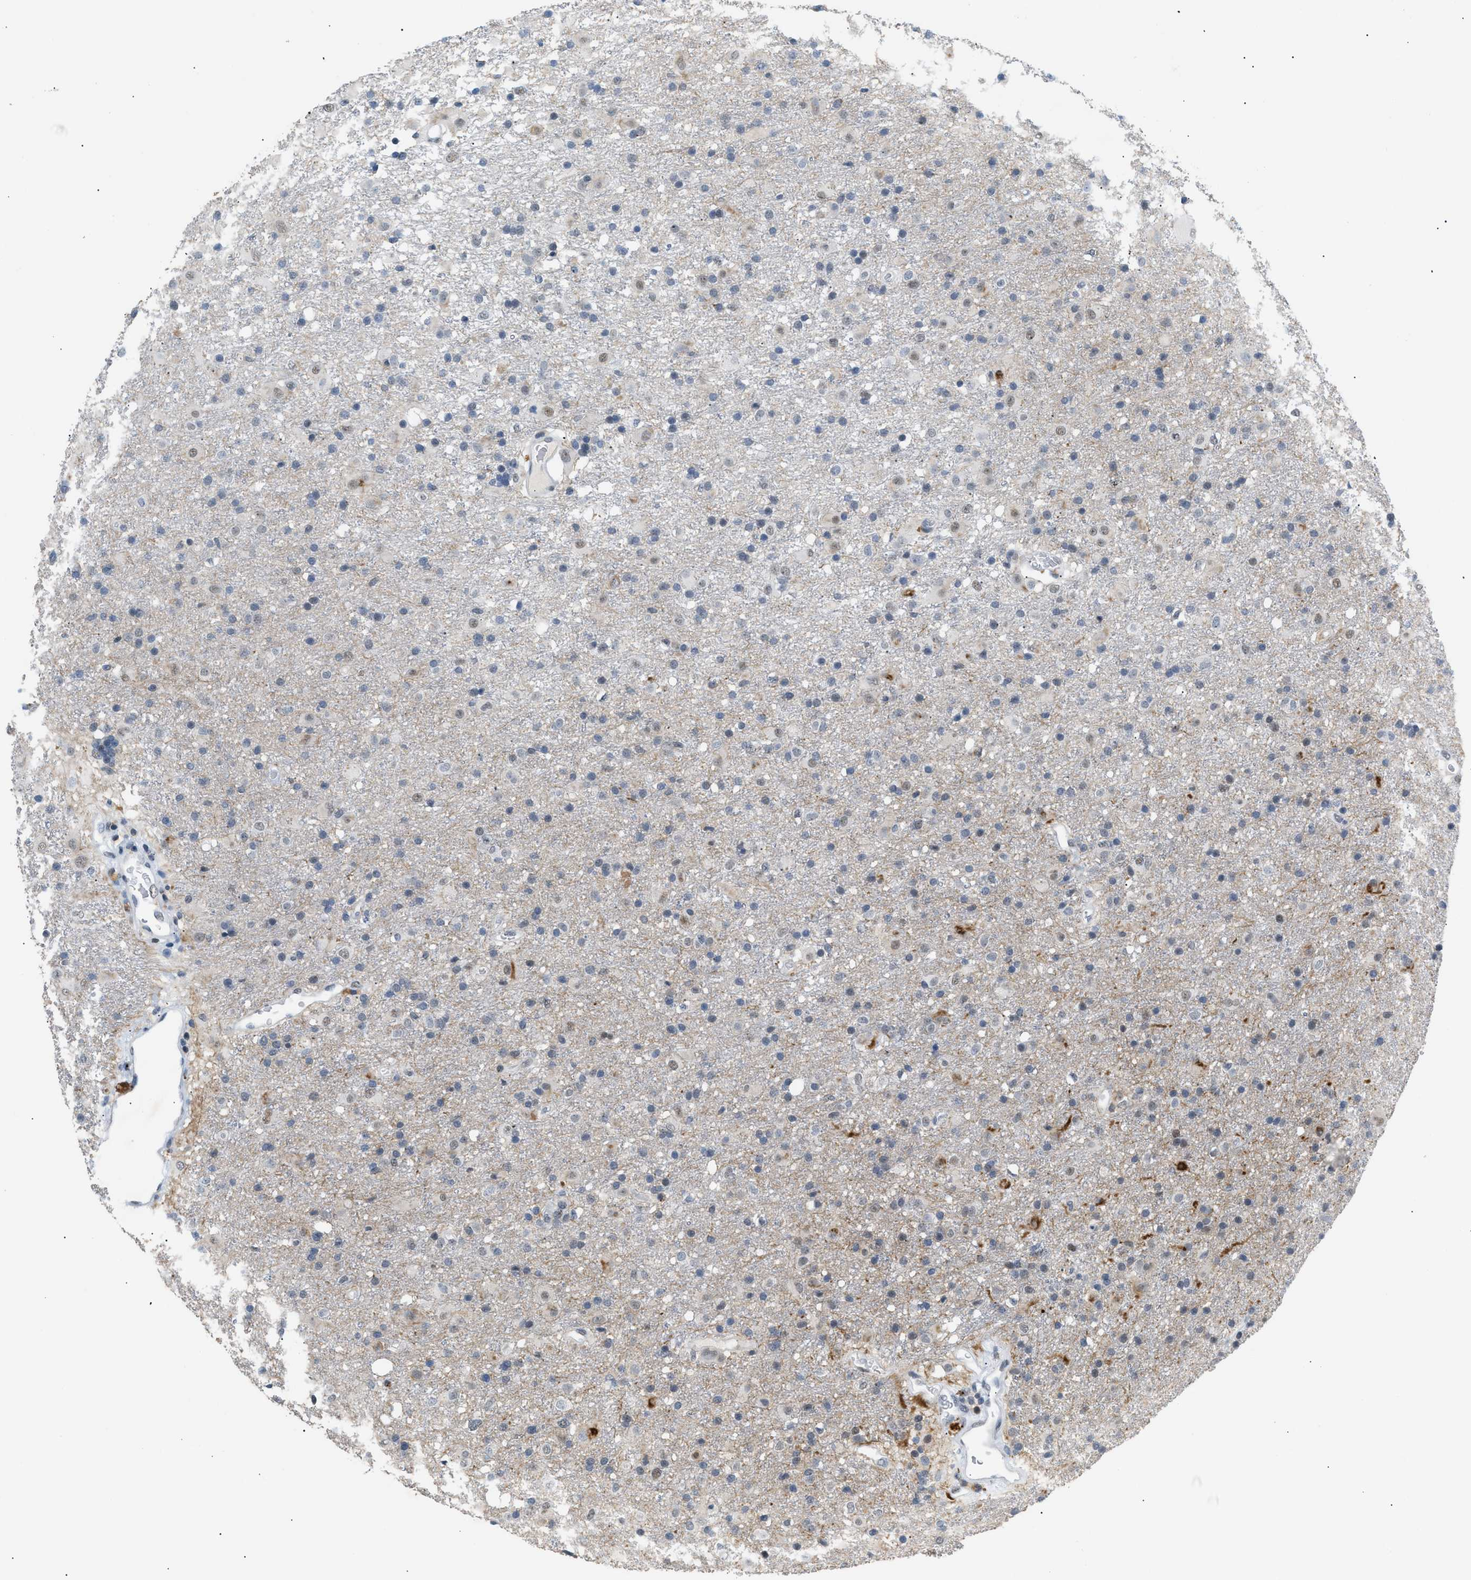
{"staining": {"intensity": "weak", "quantity": "<25%", "location": "nuclear"}, "tissue": "glioma", "cell_type": "Tumor cells", "image_type": "cancer", "snomed": [{"axis": "morphology", "description": "Glioma, malignant, Low grade"}, {"axis": "topography", "description": "Brain"}], "caption": "Tumor cells show no significant expression in malignant glioma (low-grade). Nuclei are stained in blue.", "gene": "KCNC3", "patient": {"sex": "male", "age": 65}}